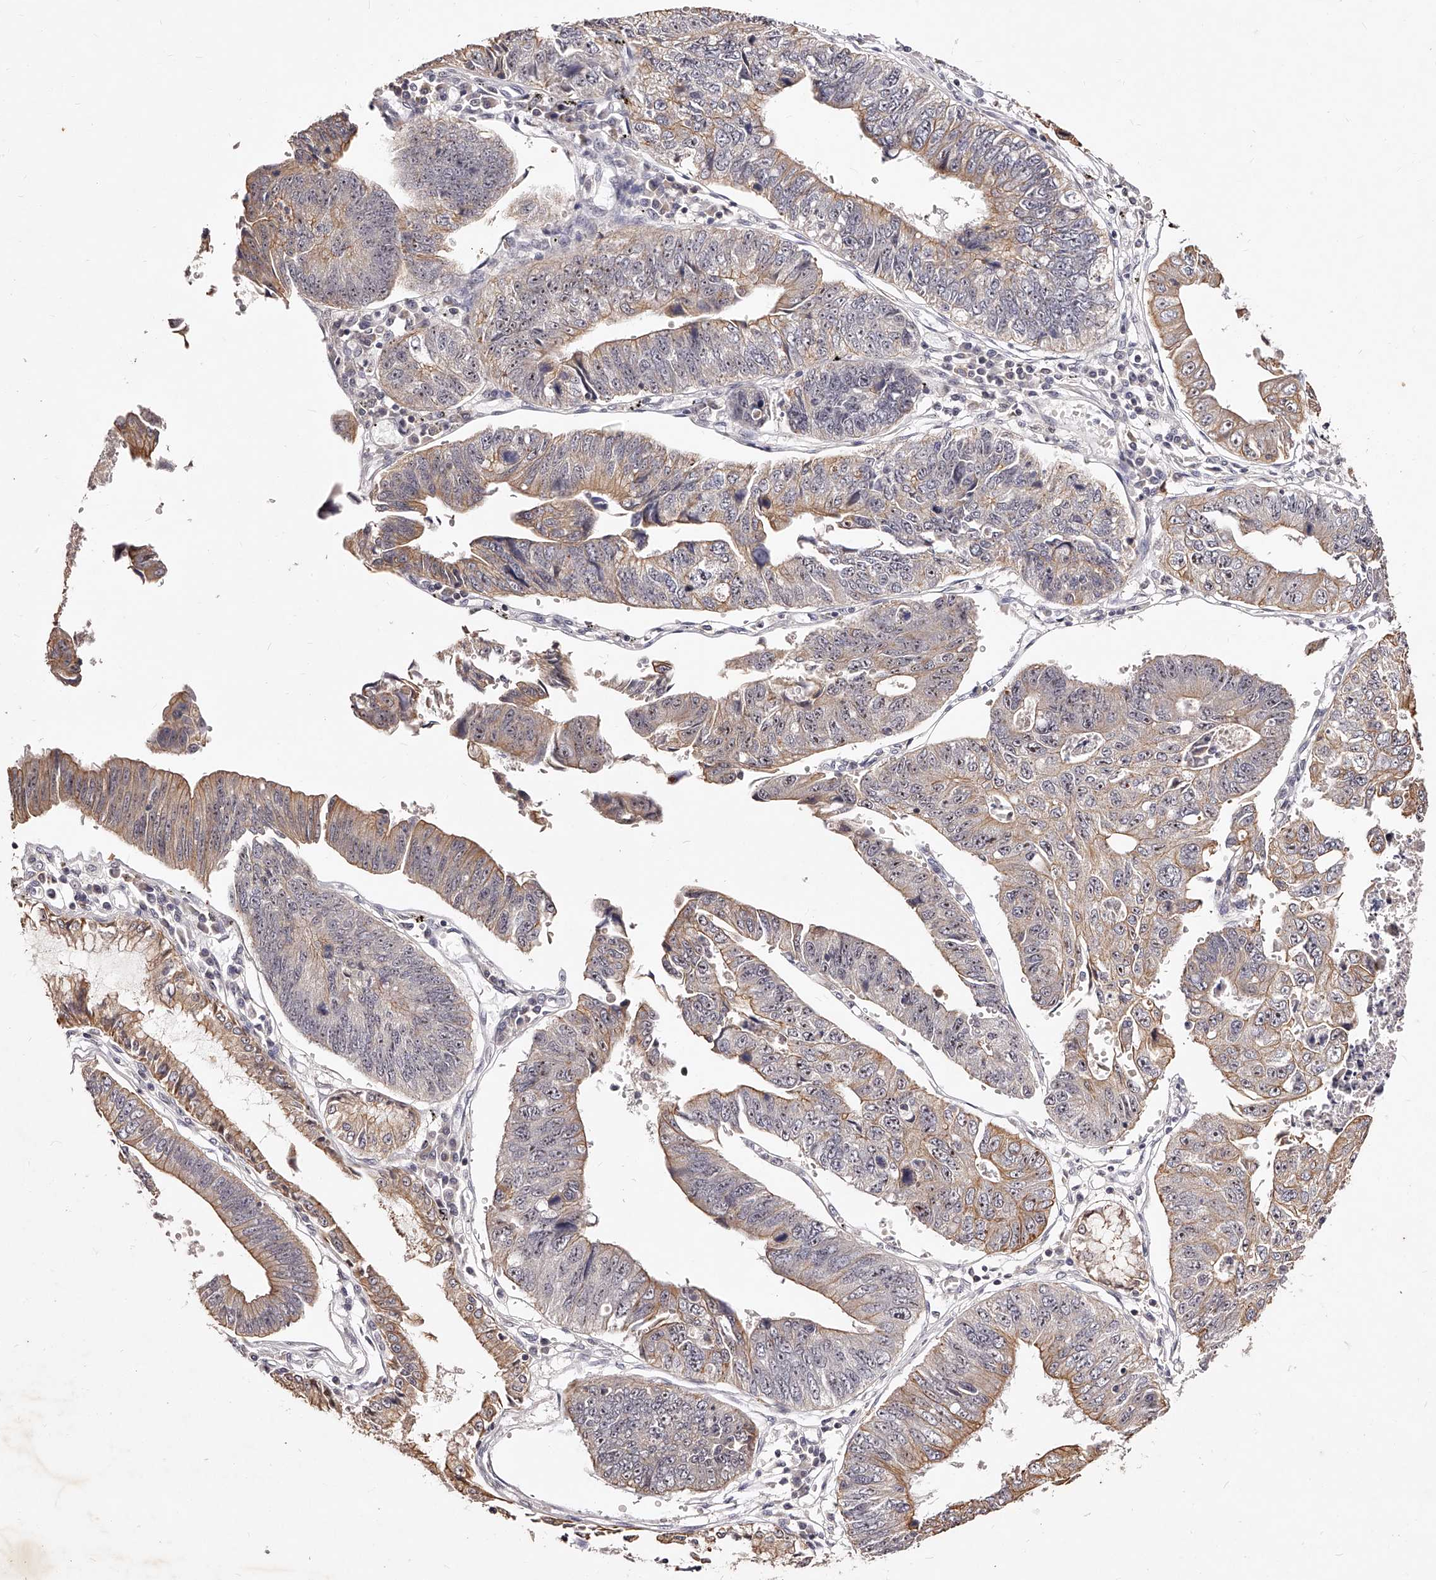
{"staining": {"intensity": "moderate", "quantity": "25%-75%", "location": "cytoplasmic/membranous,nuclear"}, "tissue": "stomach cancer", "cell_type": "Tumor cells", "image_type": "cancer", "snomed": [{"axis": "morphology", "description": "Adenocarcinoma, NOS"}, {"axis": "topography", "description": "Stomach"}], "caption": "About 25%-75% of tumor cells in human stomach adenocarcinoma exhibit moderate cytoplasmic/membranous and nuclear protein staining as visualized by brown immunohistochemical staining.", "gene": "PHACTR1", "patient": {"sex": "male", "age": 59}}